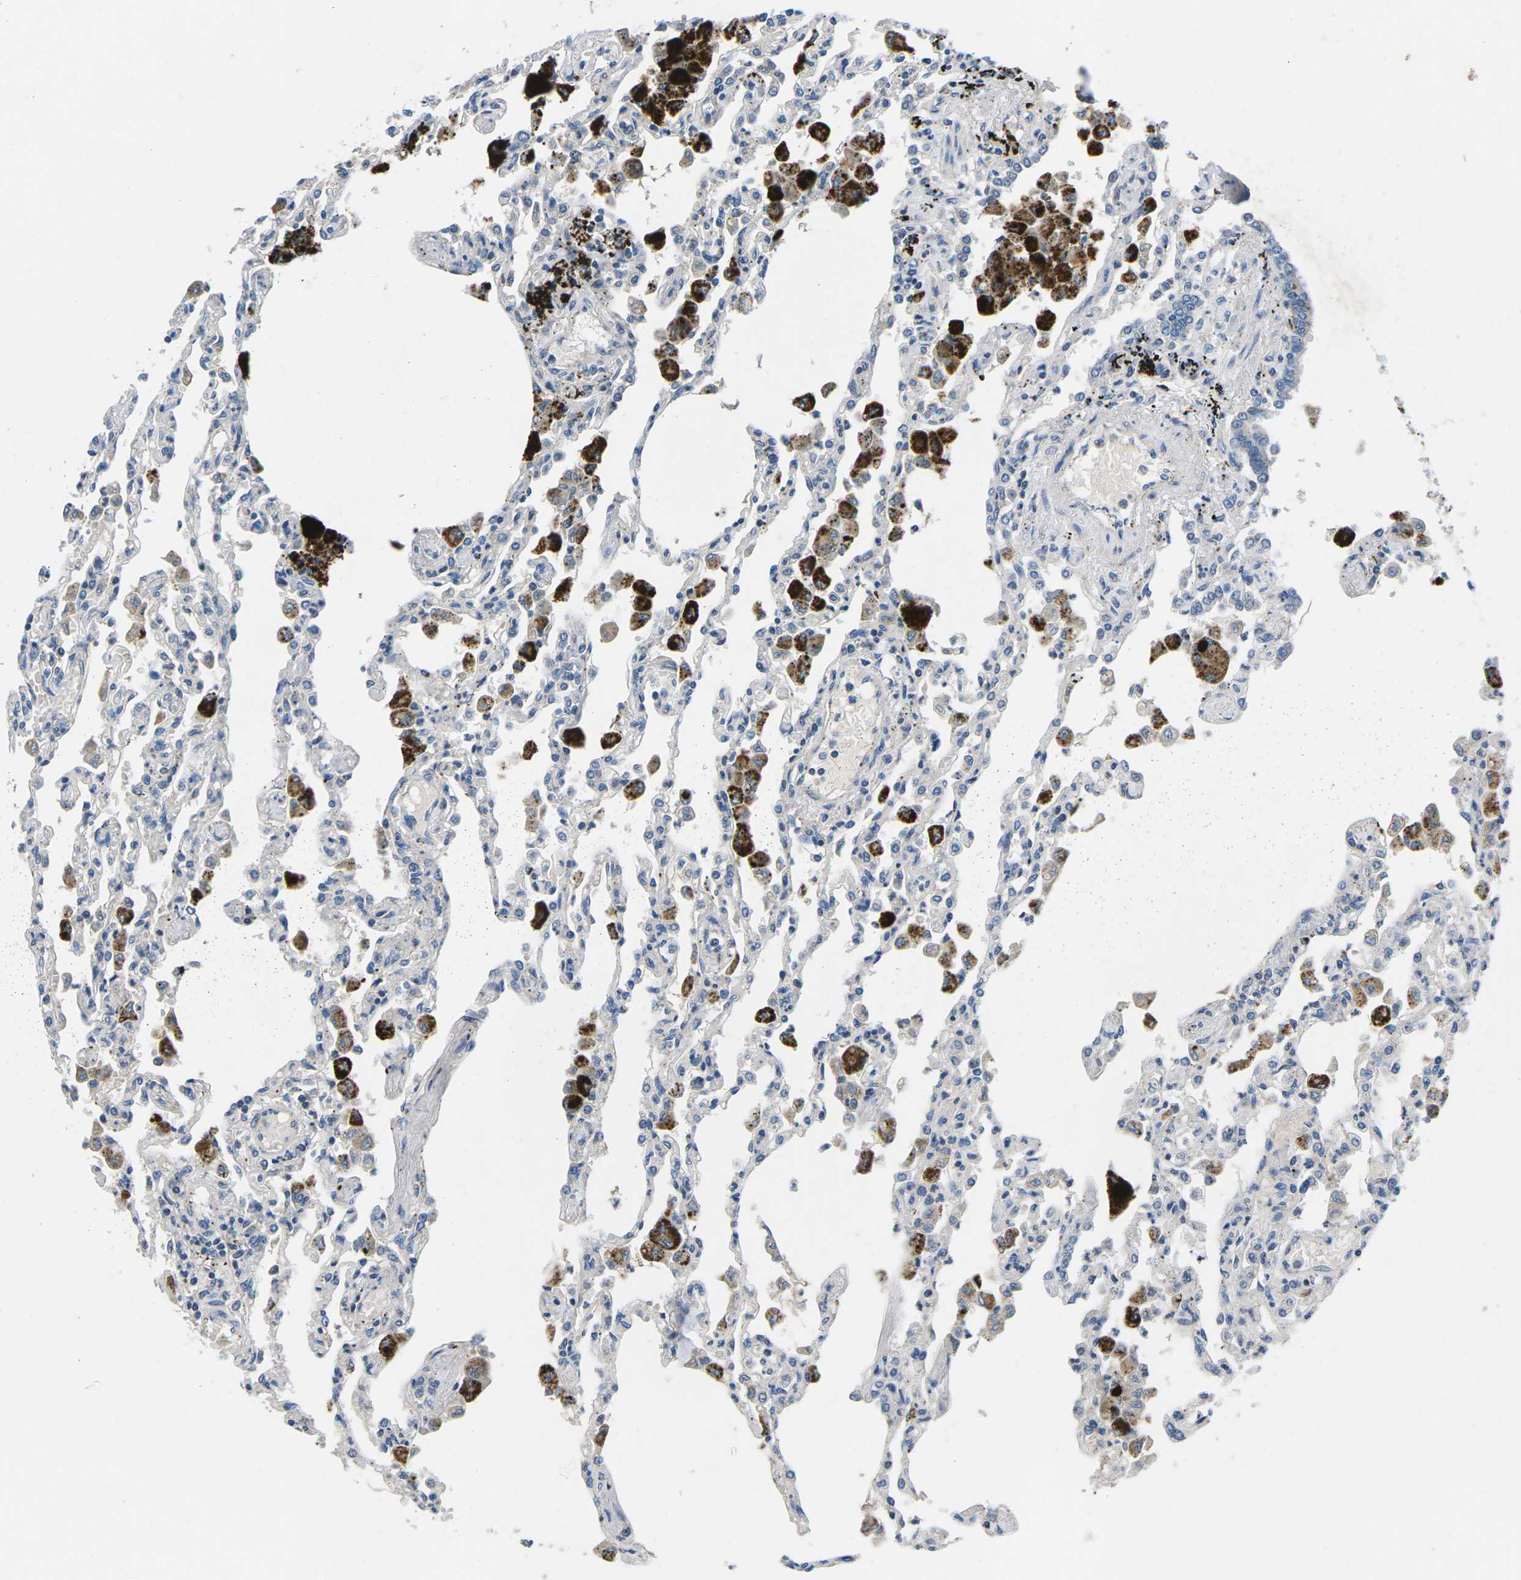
{"staining": {"intensity": "negative", "quantity": "none", "location": "none"}, "tissue": "lung", "cell_type": "Alveolar cells", "image_type": "normal", "snomed": [{"axis": "morphology", "description": "Normal tissue, NOS"}, {"axis": "topography", "description": "Bronchus"}, {"axis": "topography", "description": "Lung"}], "caption": "Immunohistochemistry photomicrograph of benign human lung stained for a protein (brown), which reveals no staining in alveolar cells.", "gene": "PDCD6IP", "patient": {"sex": "female", "age": 49}}